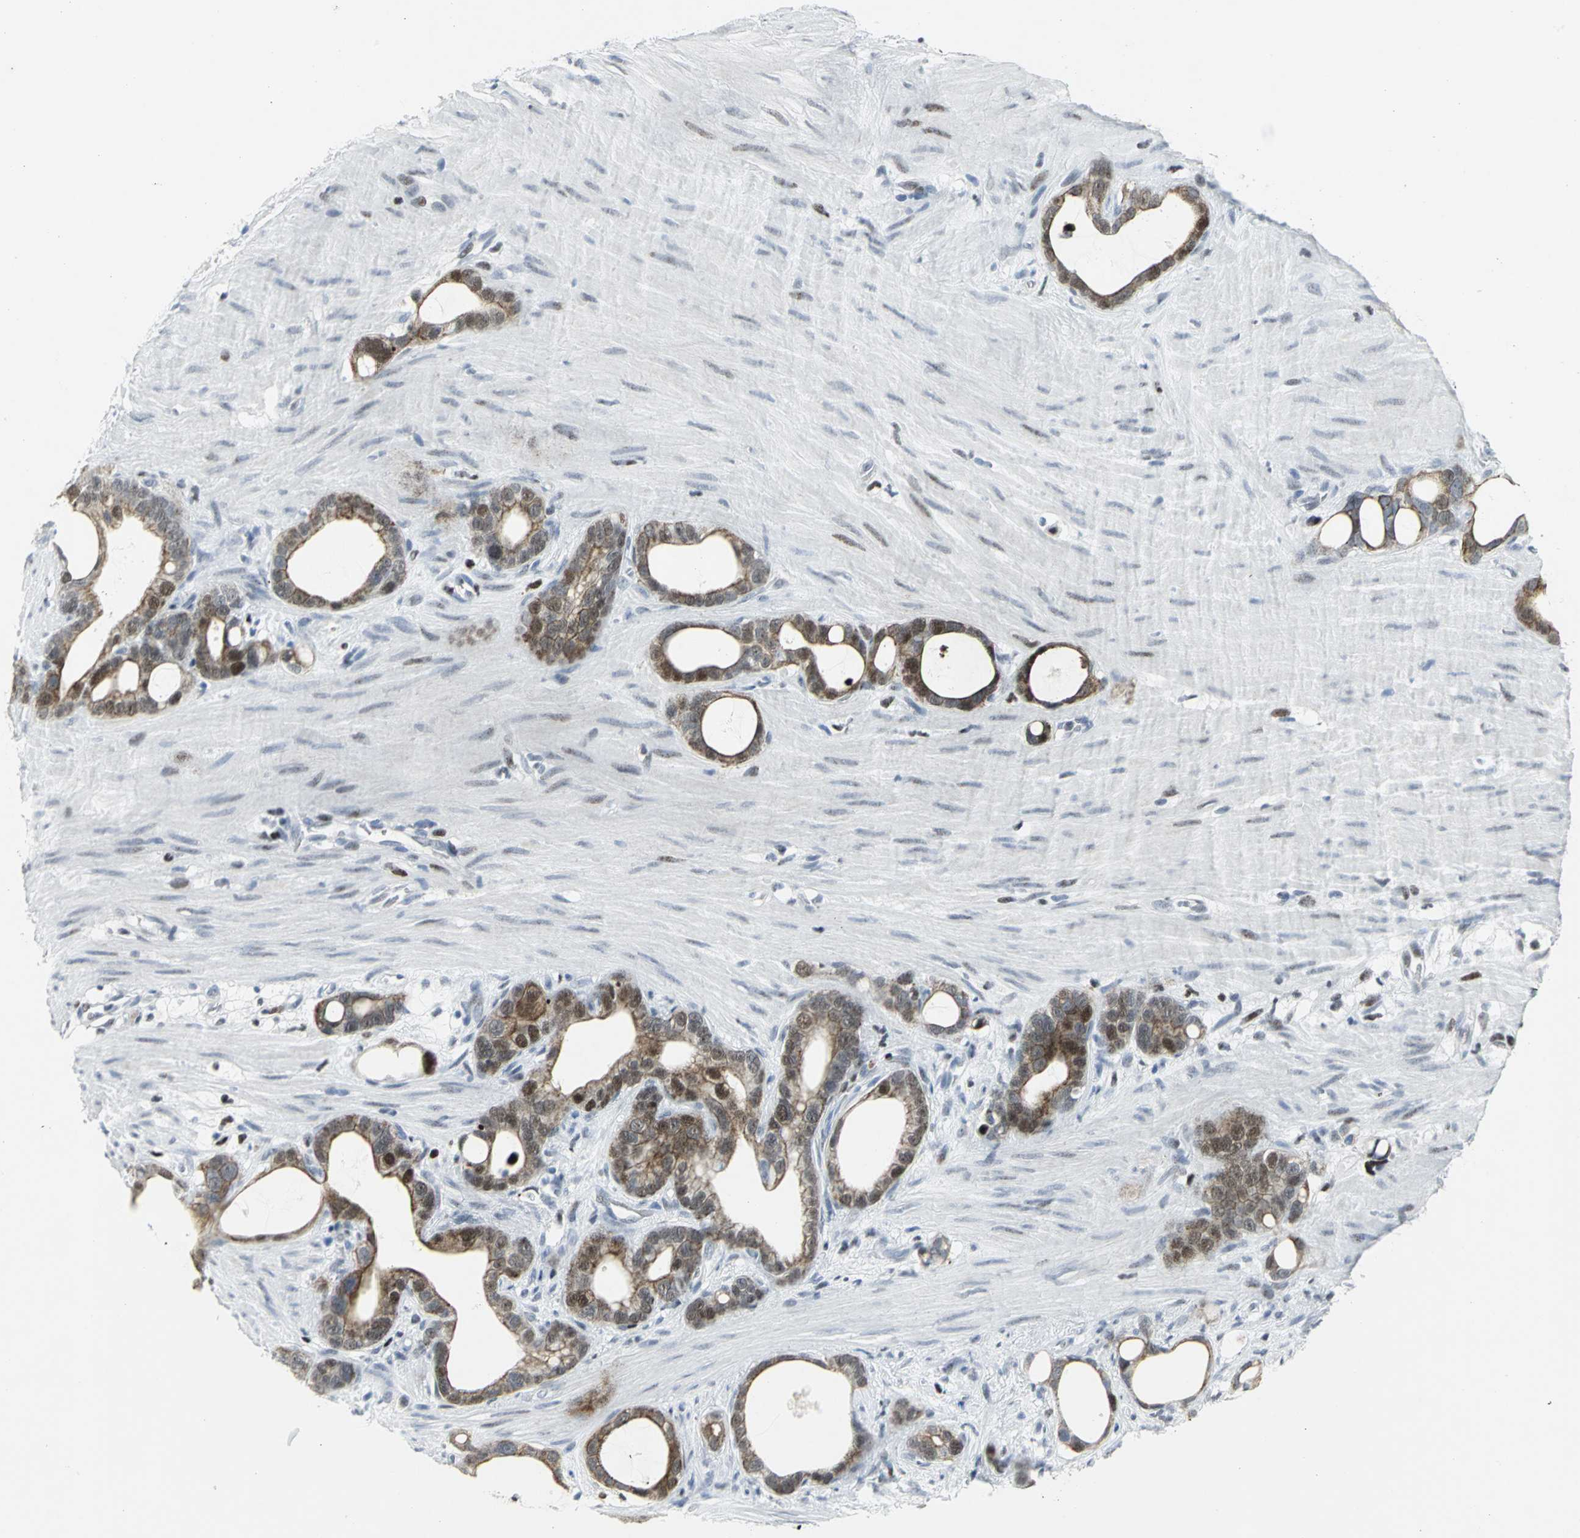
{"staining": {"intensity": "moderate", "quantity": "25%-75%", "location": "cytoplasmic/membranous,nuclear"}, "tissue": "stomach cancer", "cell_type": "Tumor cells", "image_type": "cancer", "snomed": [{"axis": "morphology", "description": "Adenocarcinoma, NOS"}, {"axis": "topography", "description": "Stomach"}], "caption": "Brown immunohistochemical staining in adenocarcinoma (stomach) demonstrates moderate cytoplasmic/membranous and nuclear staining in approximately 25%-75% of tumor cells. (Stains: DAB in brown, nuclei in blue, Microscopy: brightfield microscopy at high magnification).", "gene": "RPA1", "patient": {"sex": "female", "age": 75}}